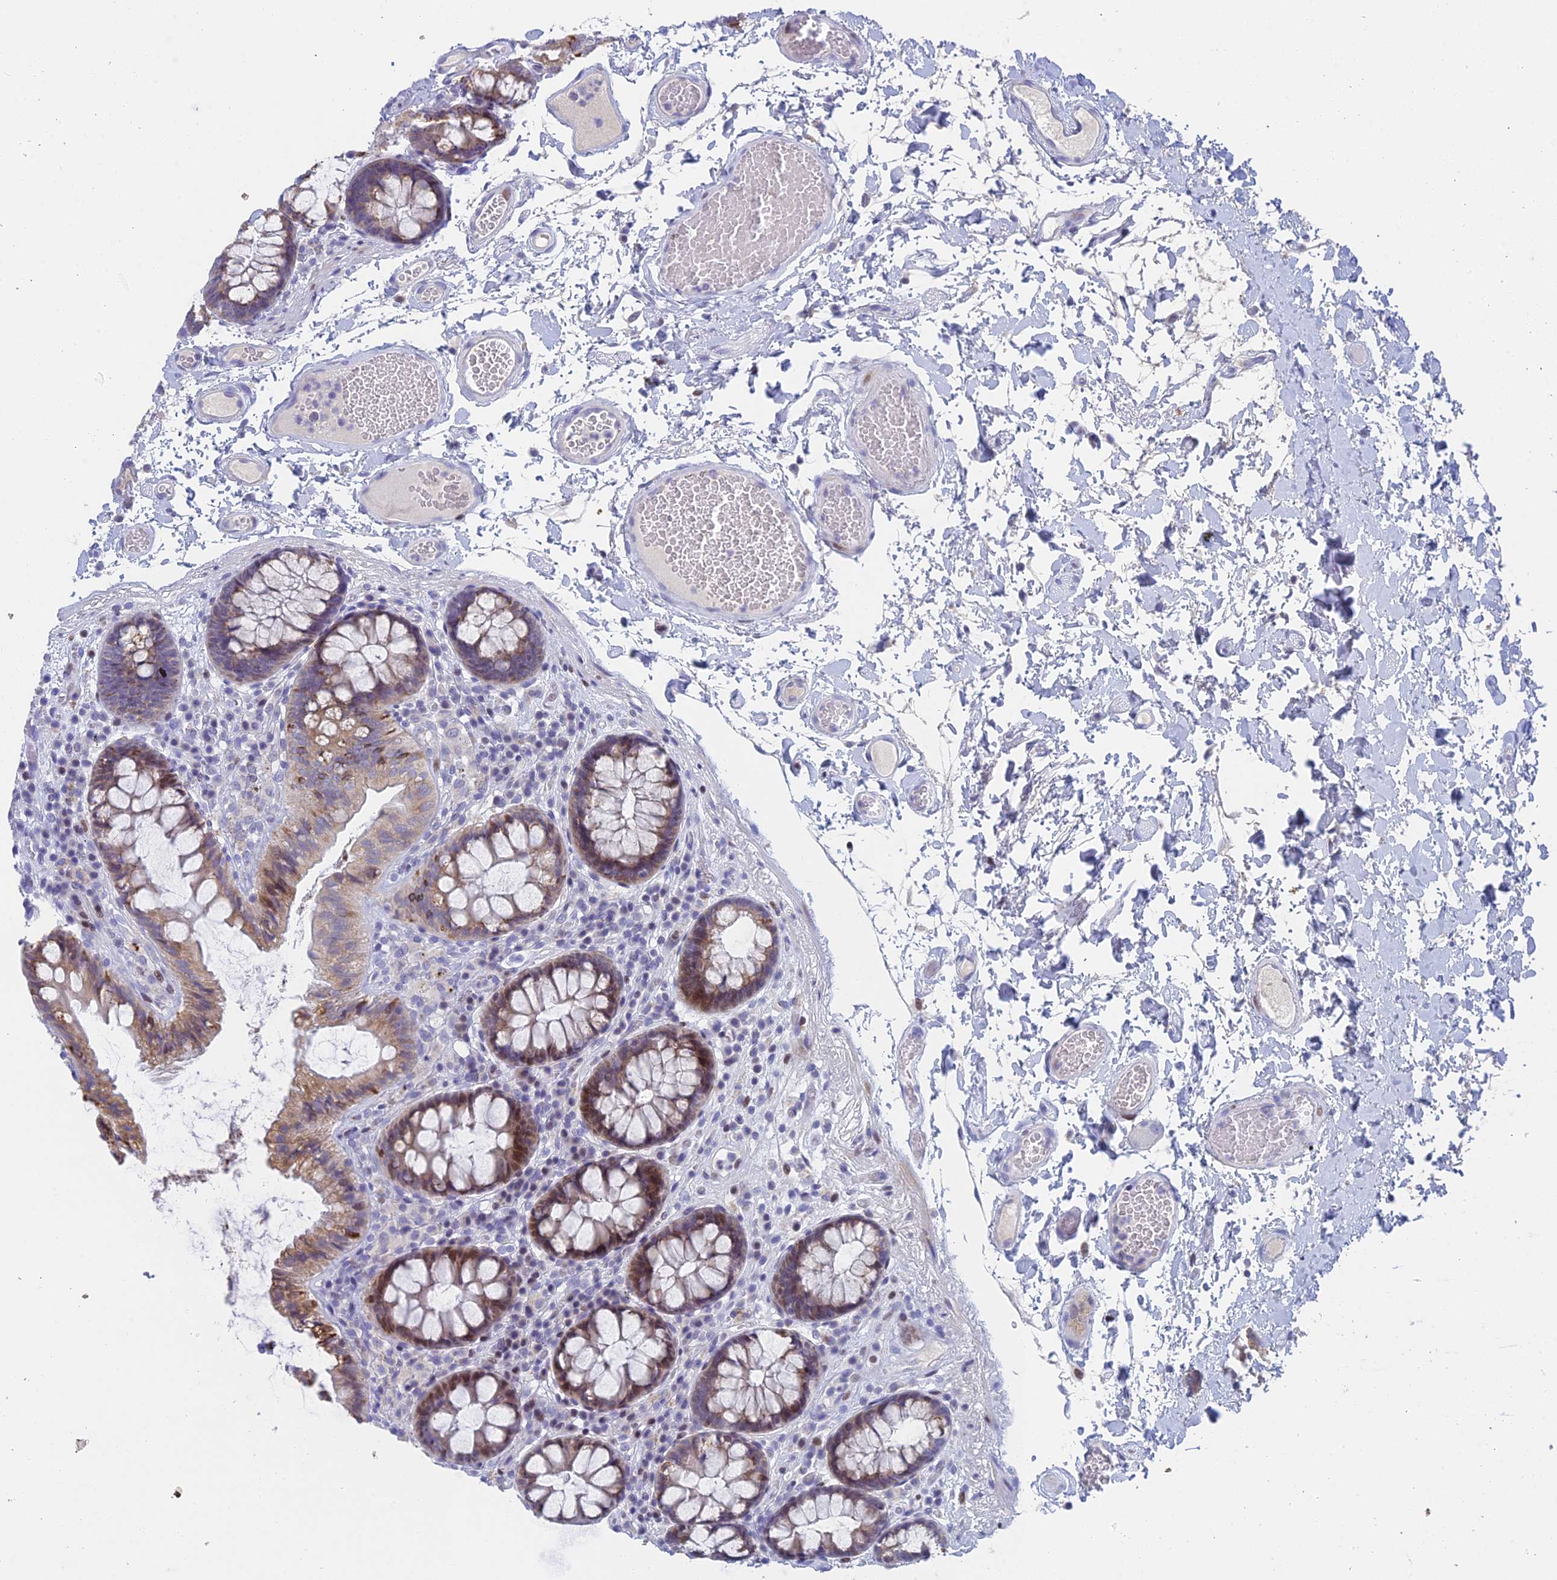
{"staining": {"intensity": "negative", "quantity": "none", "location": "none"}, "tissue": "colon", "cell_type": "Endothelial cells", "image_type": "normal", "snomed": [{"axis": "morphology", "description": "Normal tissue, NOS"}, {"axis": "topography", "description": "Colon"}], "caption": "This is a micrograph of IHC staining of benign colon, which shows no staining in endothelial cells. Nuclei are stained in blue.", "gene": "REXO5", "patient": {"sex": "male", "age": 84}}